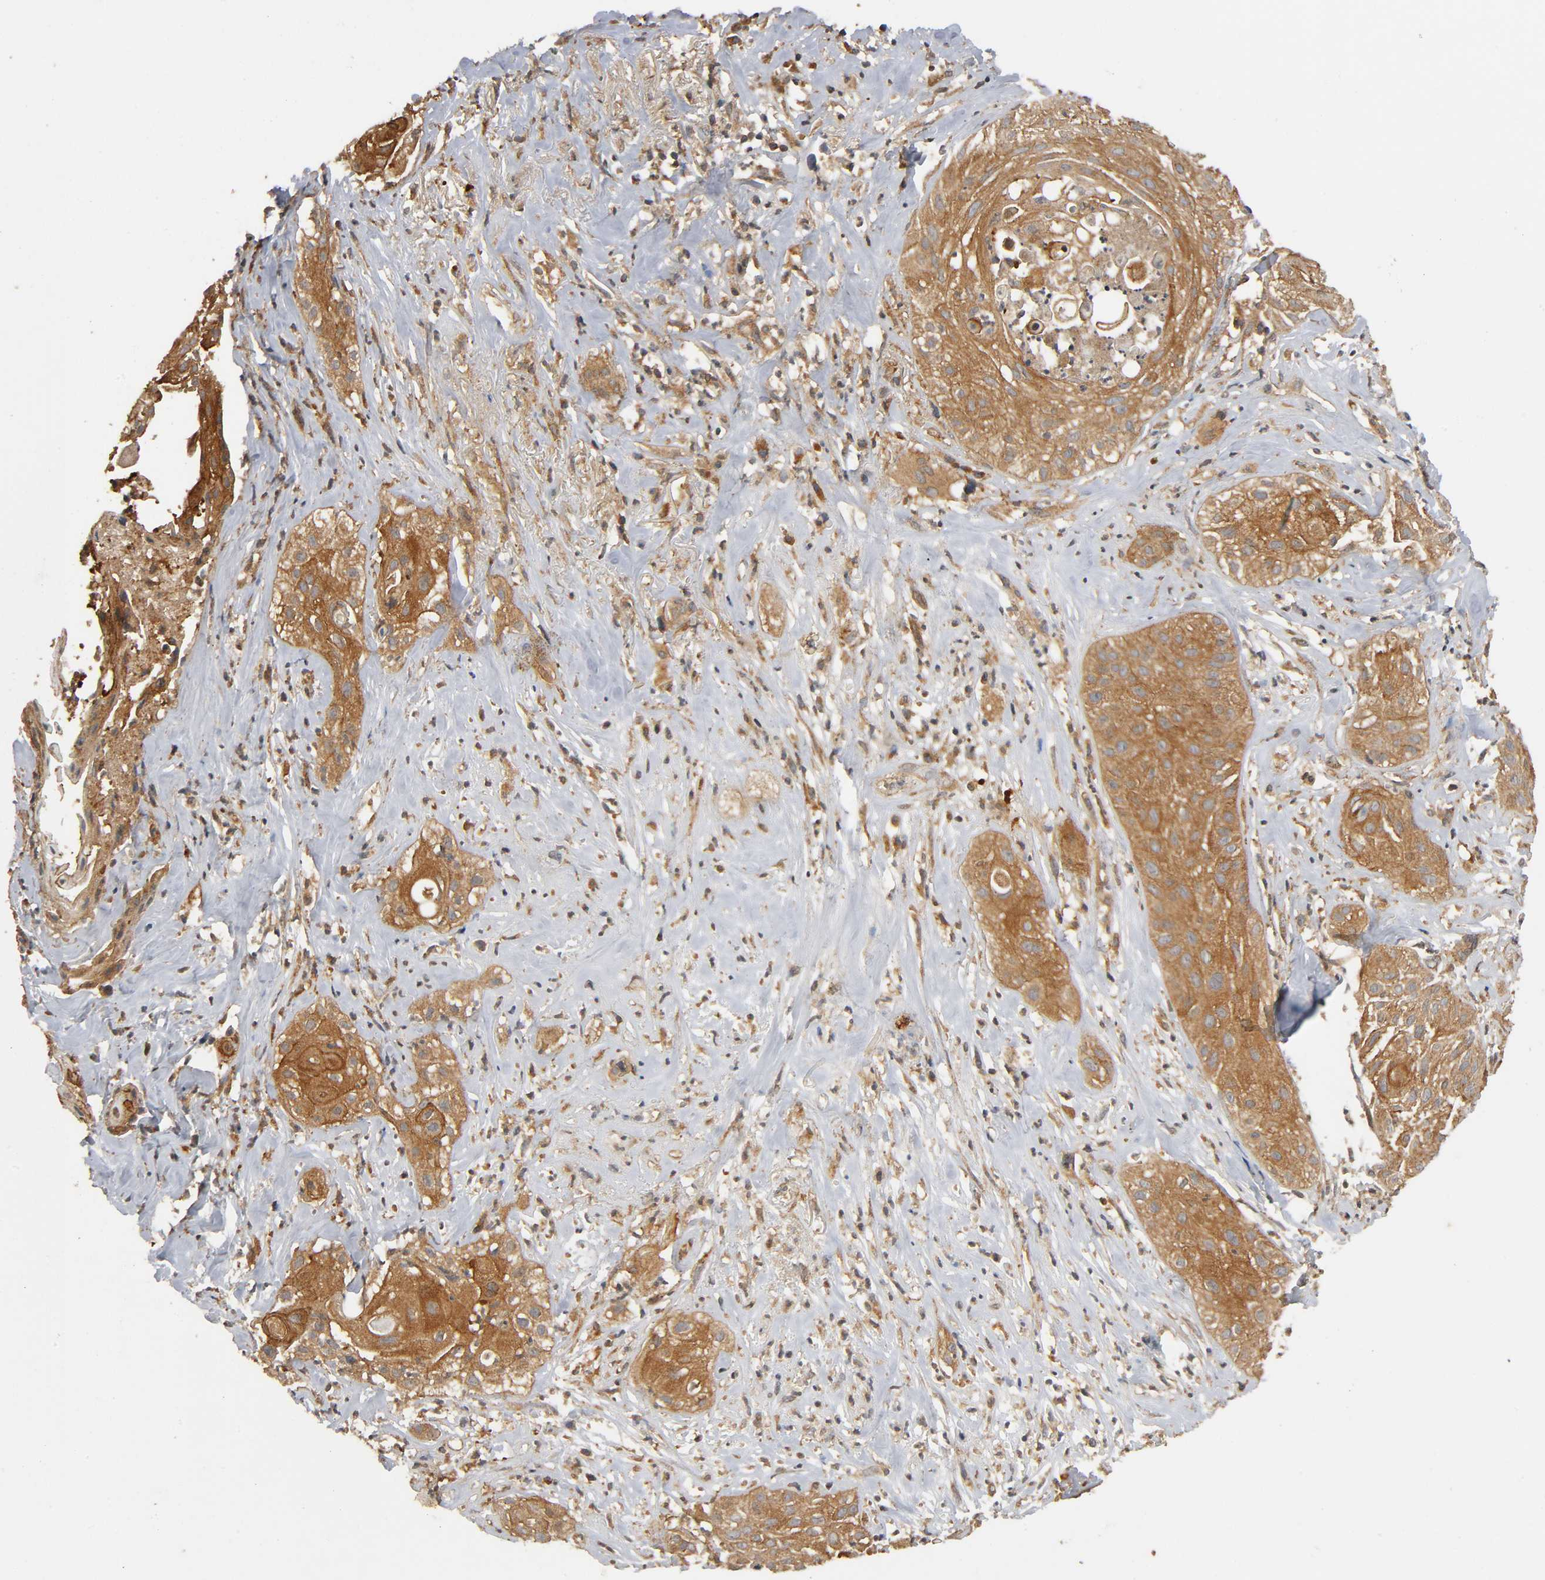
{"staining": {"intensity": "moderate", "quantity": ">75%", "location": "cytoplasmic/membranous"}, "tissue": "skin cancer", "cell_type": "Tumor cells", "image_type": "cancer", "snomed": [{"axis": "morphology", "description": "Squamous cell carcinoma, NOS"}, {"axis": "topography", "description": "Skin"}], "caption": "Skin cancer stained with a brown dye shows moderate cytoplasmic/membranous positive positivity in about >75% of tumor cells.", "gene": "IKBKB", "patient": {"sex": "male", "age": 65}}